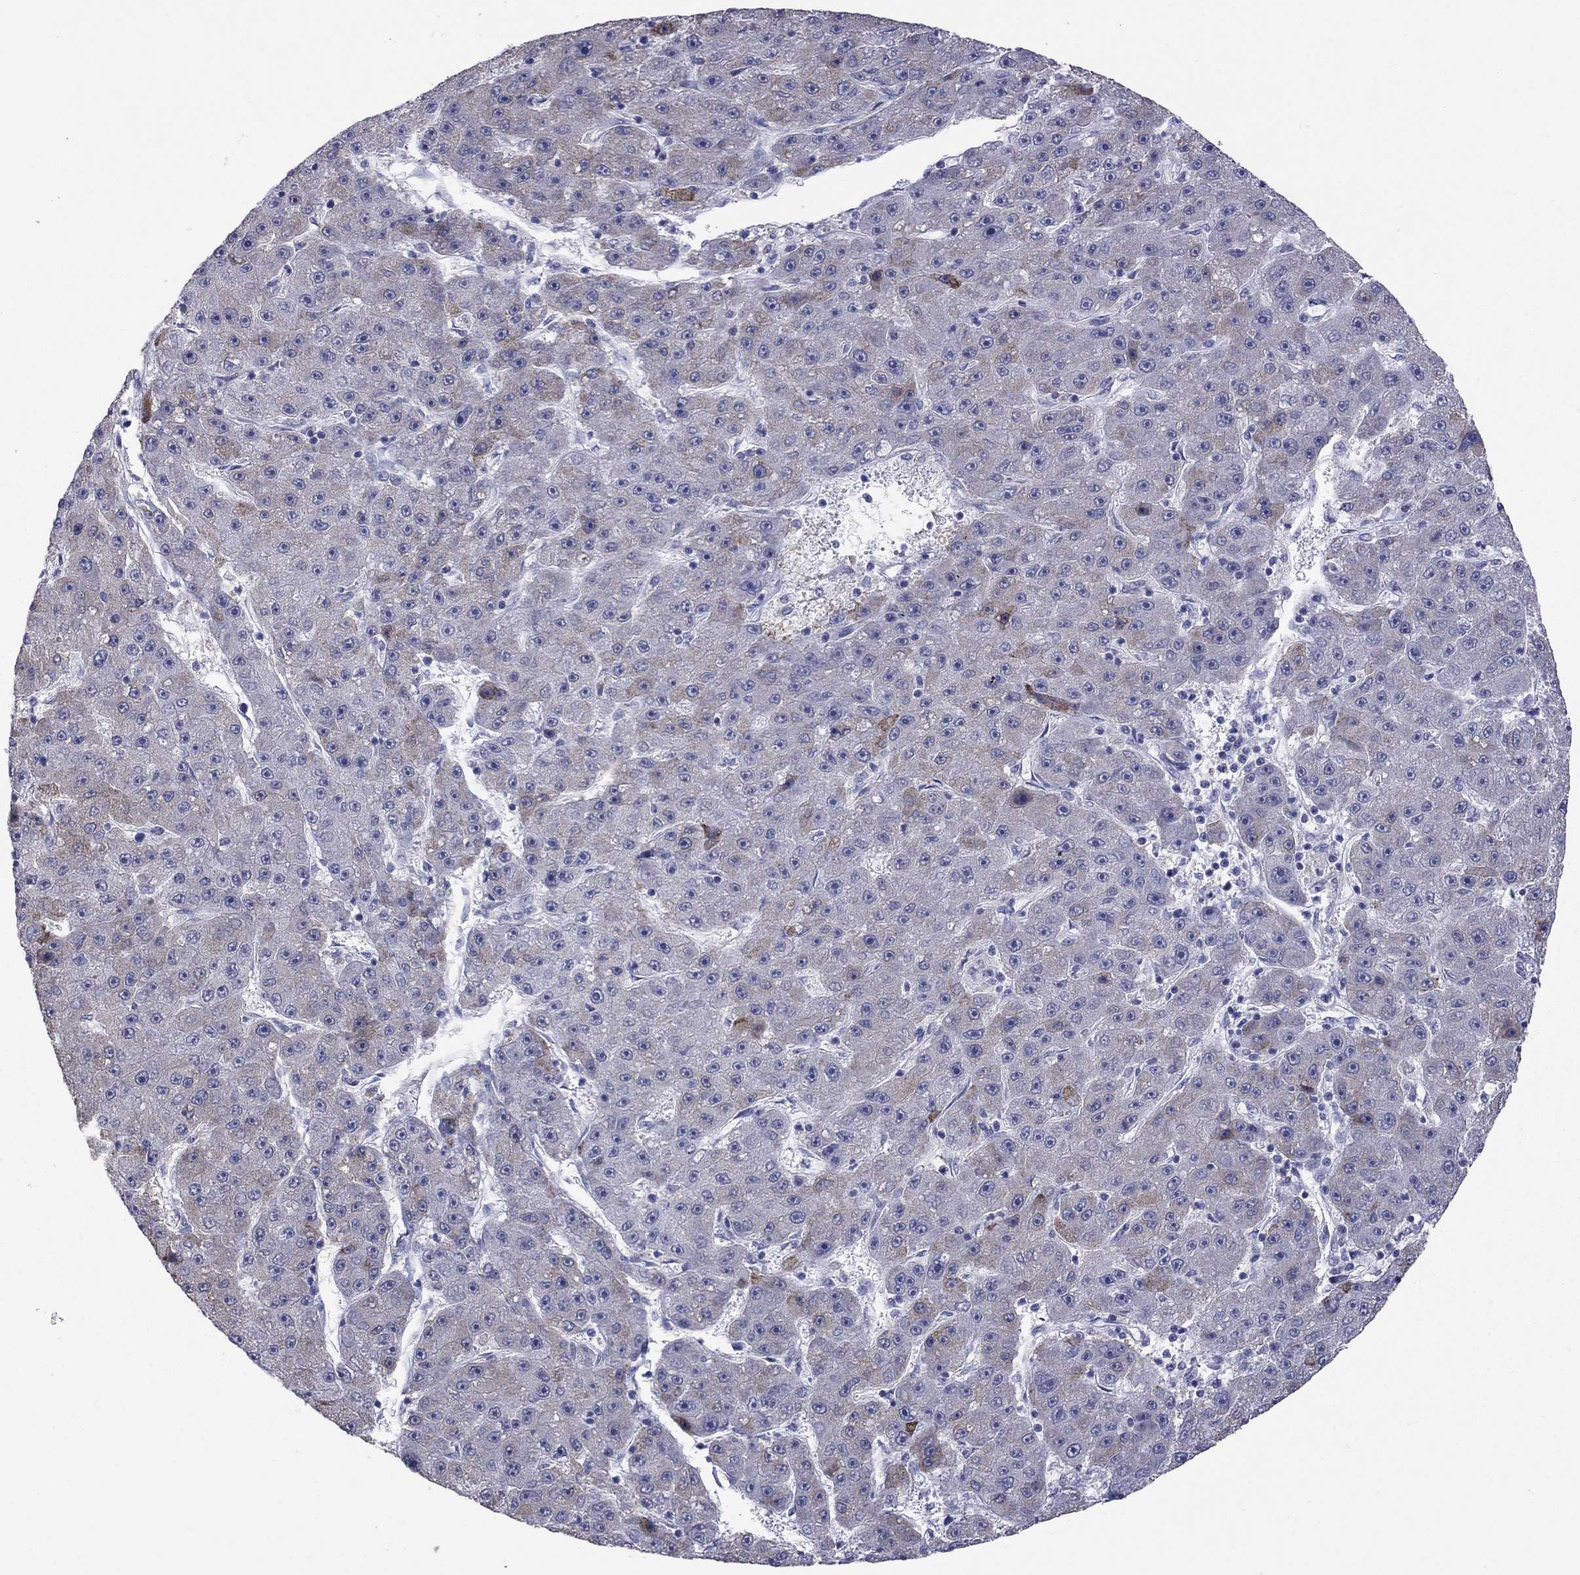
{"staining": {"intensity": "moderate", "quantity": "<25%", "location": "cytoplasmic/membranous"}, "tissue": "liver cancer", "cell_type": "Tumor cells", "image_type": "cancer", "snomed": [{"axis": "morphology", "description": "Carcinoma, Hepatocellular, NOS"}, {"axis": "topography", "description": "Liver"}], "caption": "Immunohistochemical staining of human liver cancer (hepatocellular carcinoma) shows low levels of moderate cytoplasmic/membranous staining in approximately <25% of tumor cells.", "gene": "TMPRSS11A", "patient": {"sex": "male", "age": 67}}